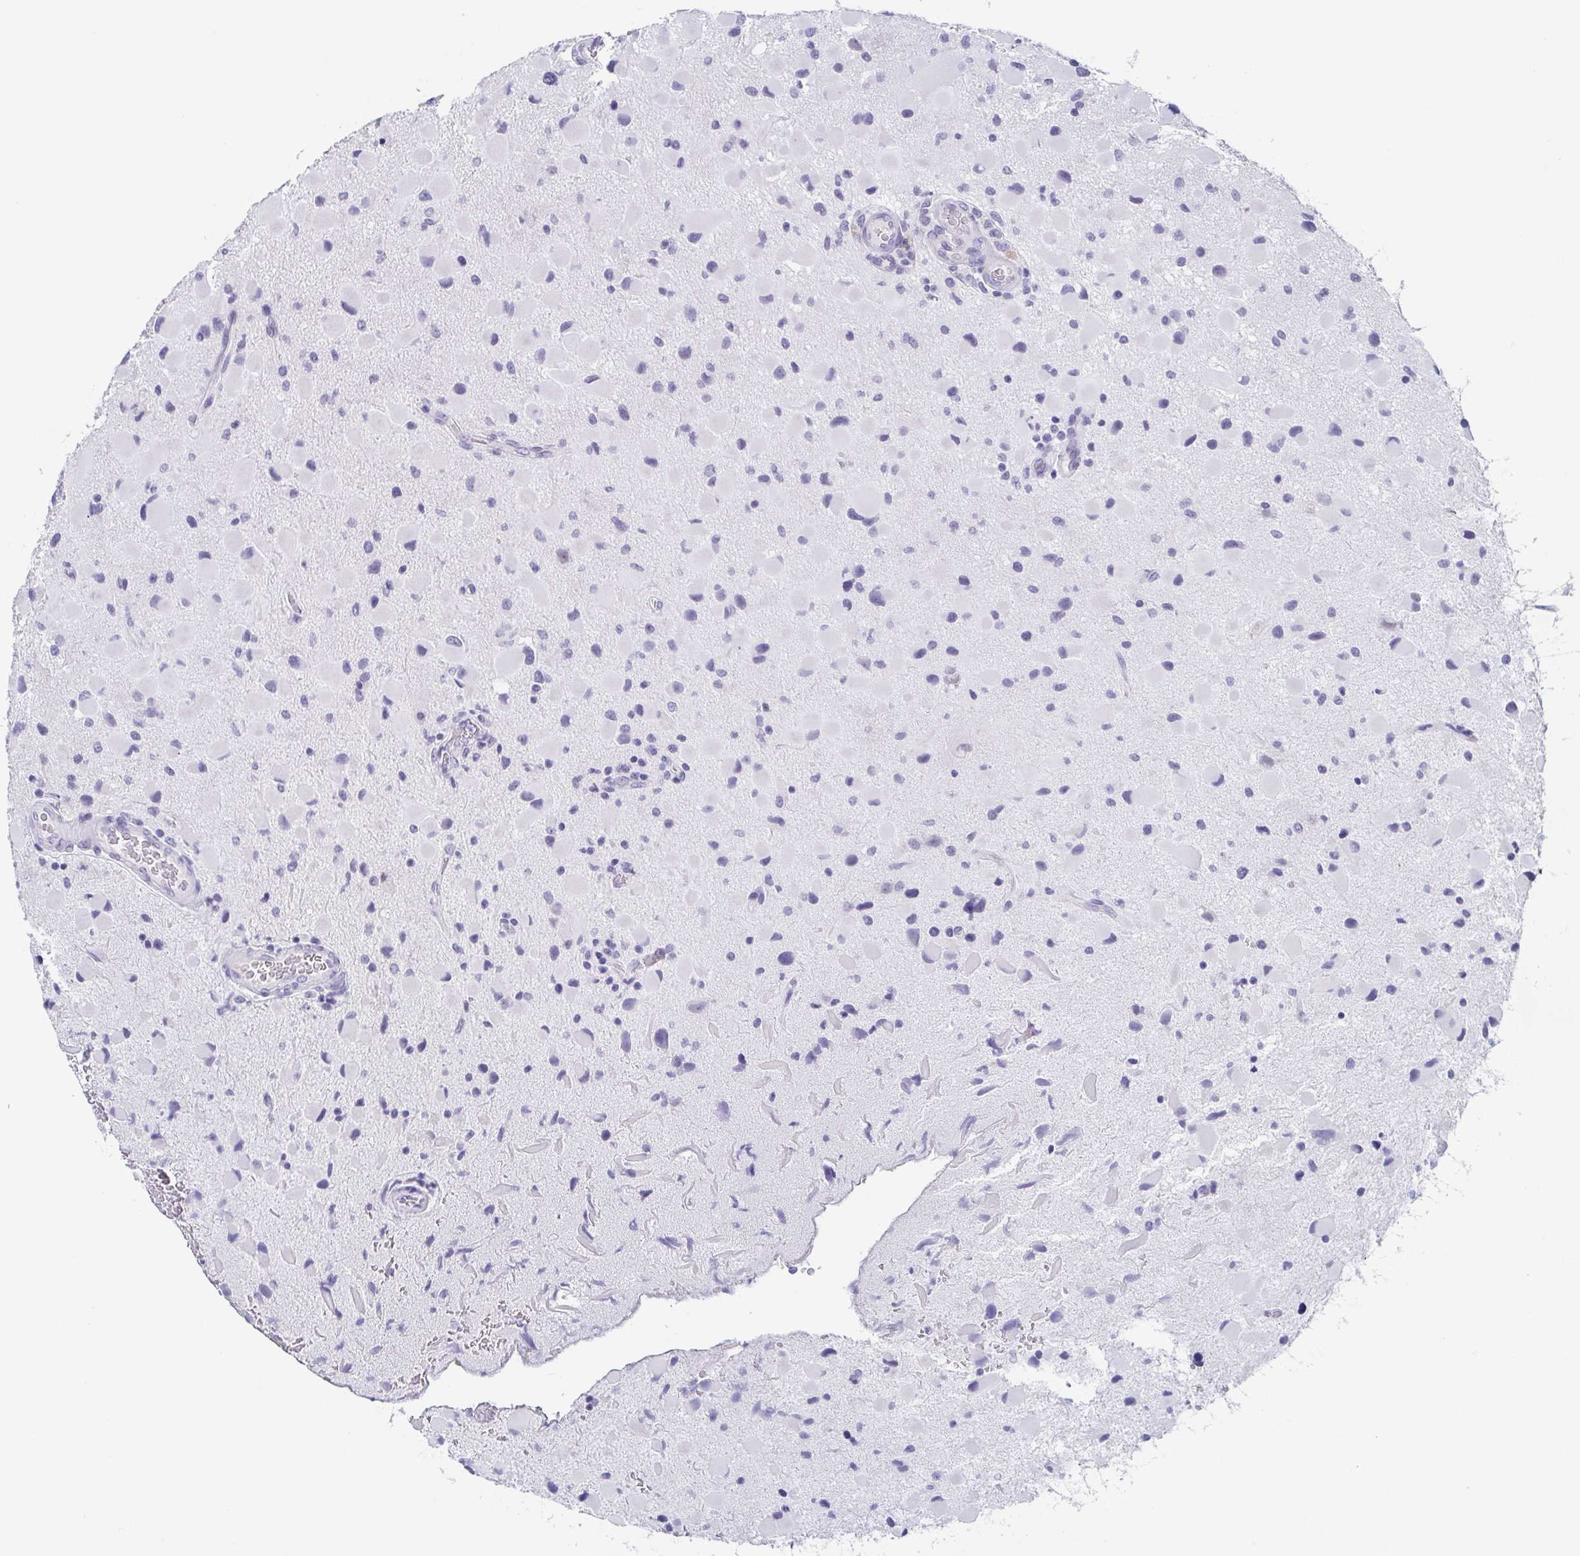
{"staining": {"intensity": "negative", "quantity": "none", "location": "none"}, "tissue": "glioma", "cell_type": "Tumor cells", "image_type": "cancer", "snomed": [{"axis": "morphology", "description": "Glioma, malignant, Low grade"}, {"axis": "topography", "description": "Brain"}], "caption": "There is no significant positivity in tumor cells of glioma. (DAB (3,3'-diaminobenzidine) immunohistochemistry visualized using brightfield microscopy, high magnification).", "gene": "REG4", "patient": {"sex": "female", "age": 32}}